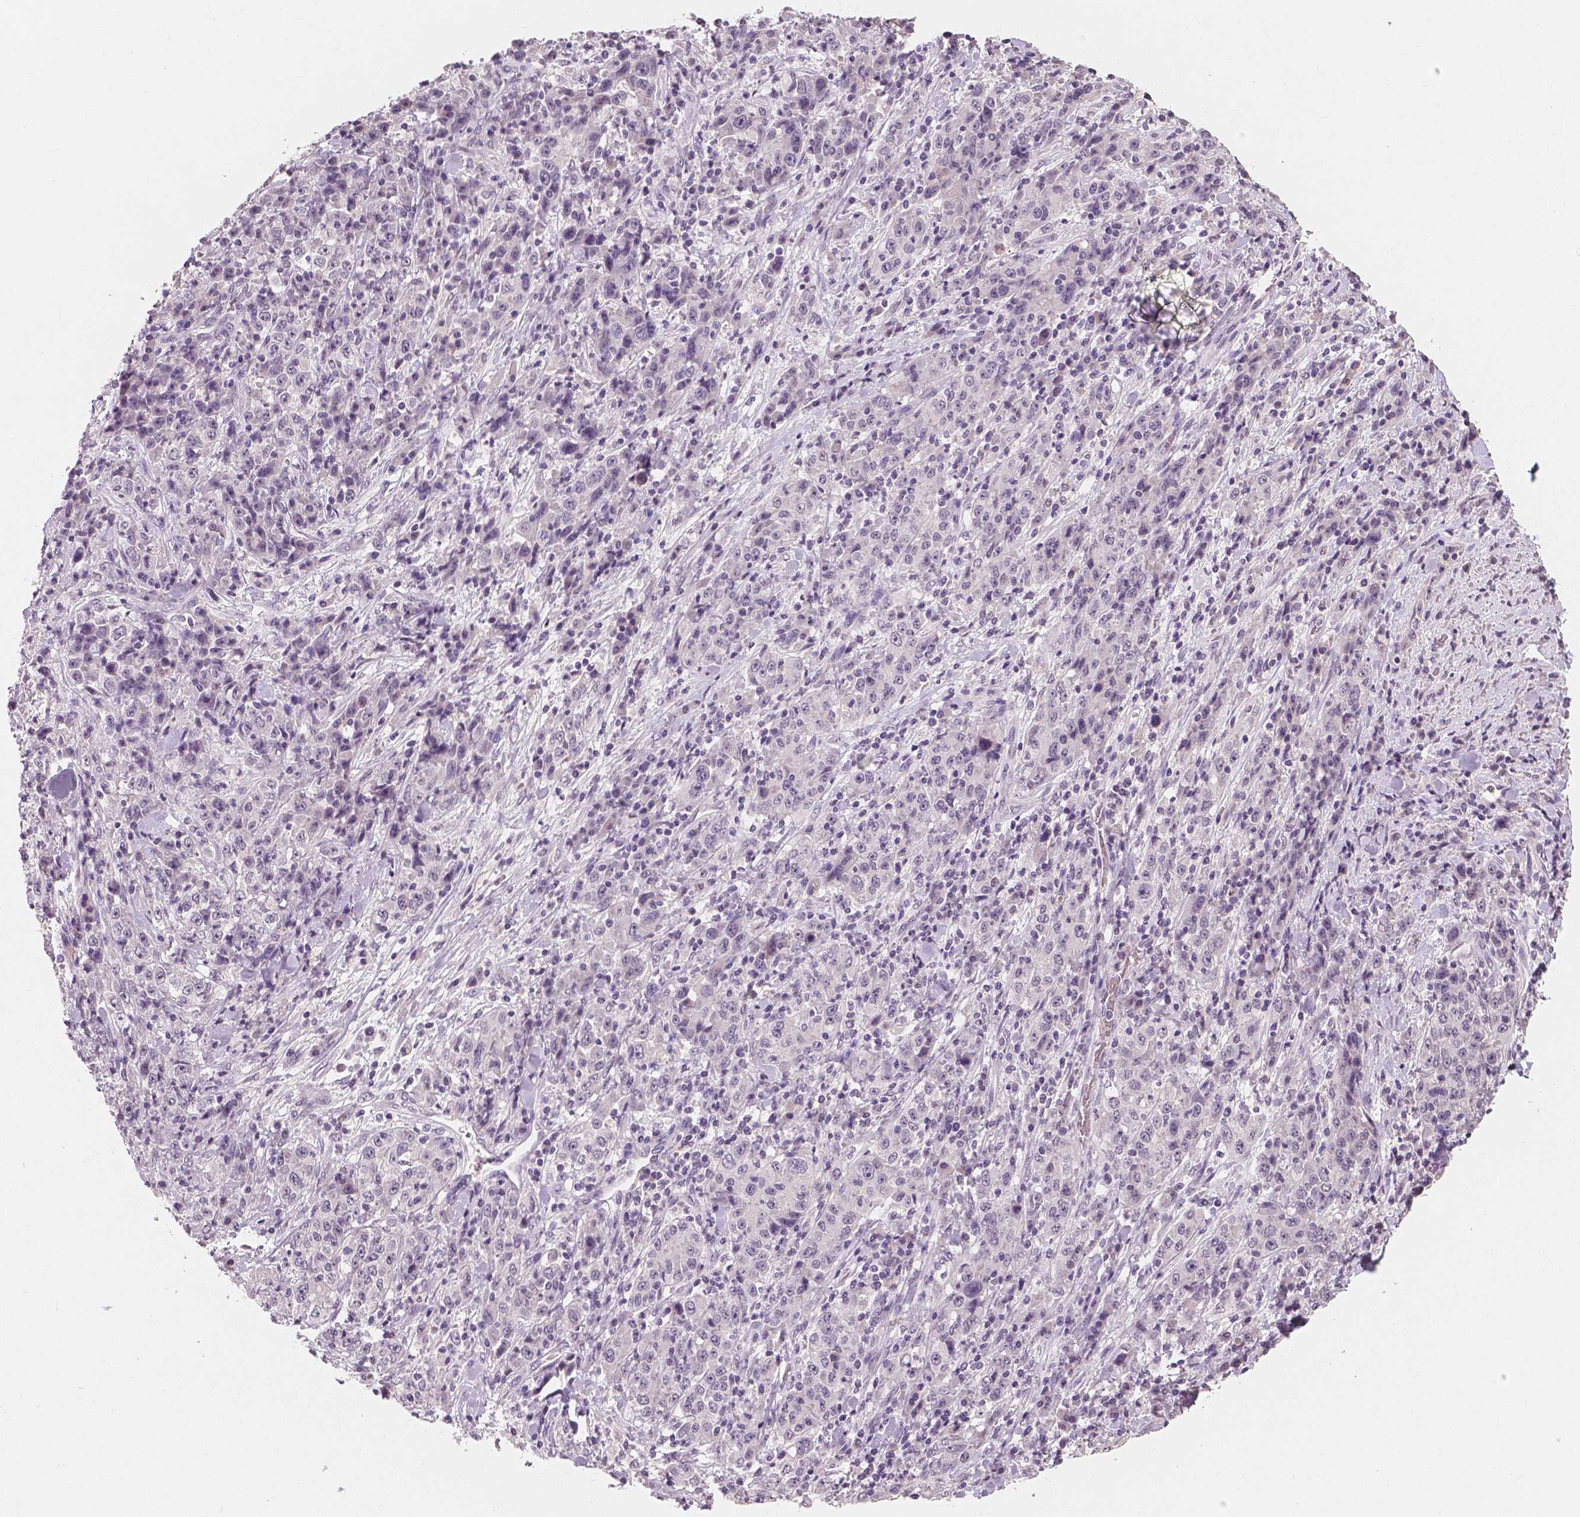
{"staining": {"intensity": "negative", "quantity": "none", "location": "none"}, "tissue": "stomach cancer", "cell_type": "Tumor cells", "image_type": "cancer", "snomed": [{"axis": "morphology", "description": "Normal tissue, NOS"}, {"axis": "morphology", "description": "Adenocarcinoma, NOS"}, {"axis": "topography", "description": "Stomach, upper"}, {"axis": "topography", "description": "Stomach"}], "caption": "An immunohistochemistry (IHC) micrograph of stomach cancer (adenocarcinoma) is shown. There is no staining in tumor cells of stomach cancer (adenocarcinoma).", "gene": "RNASE7", "patient": {"sex": "male", "age": 59}}